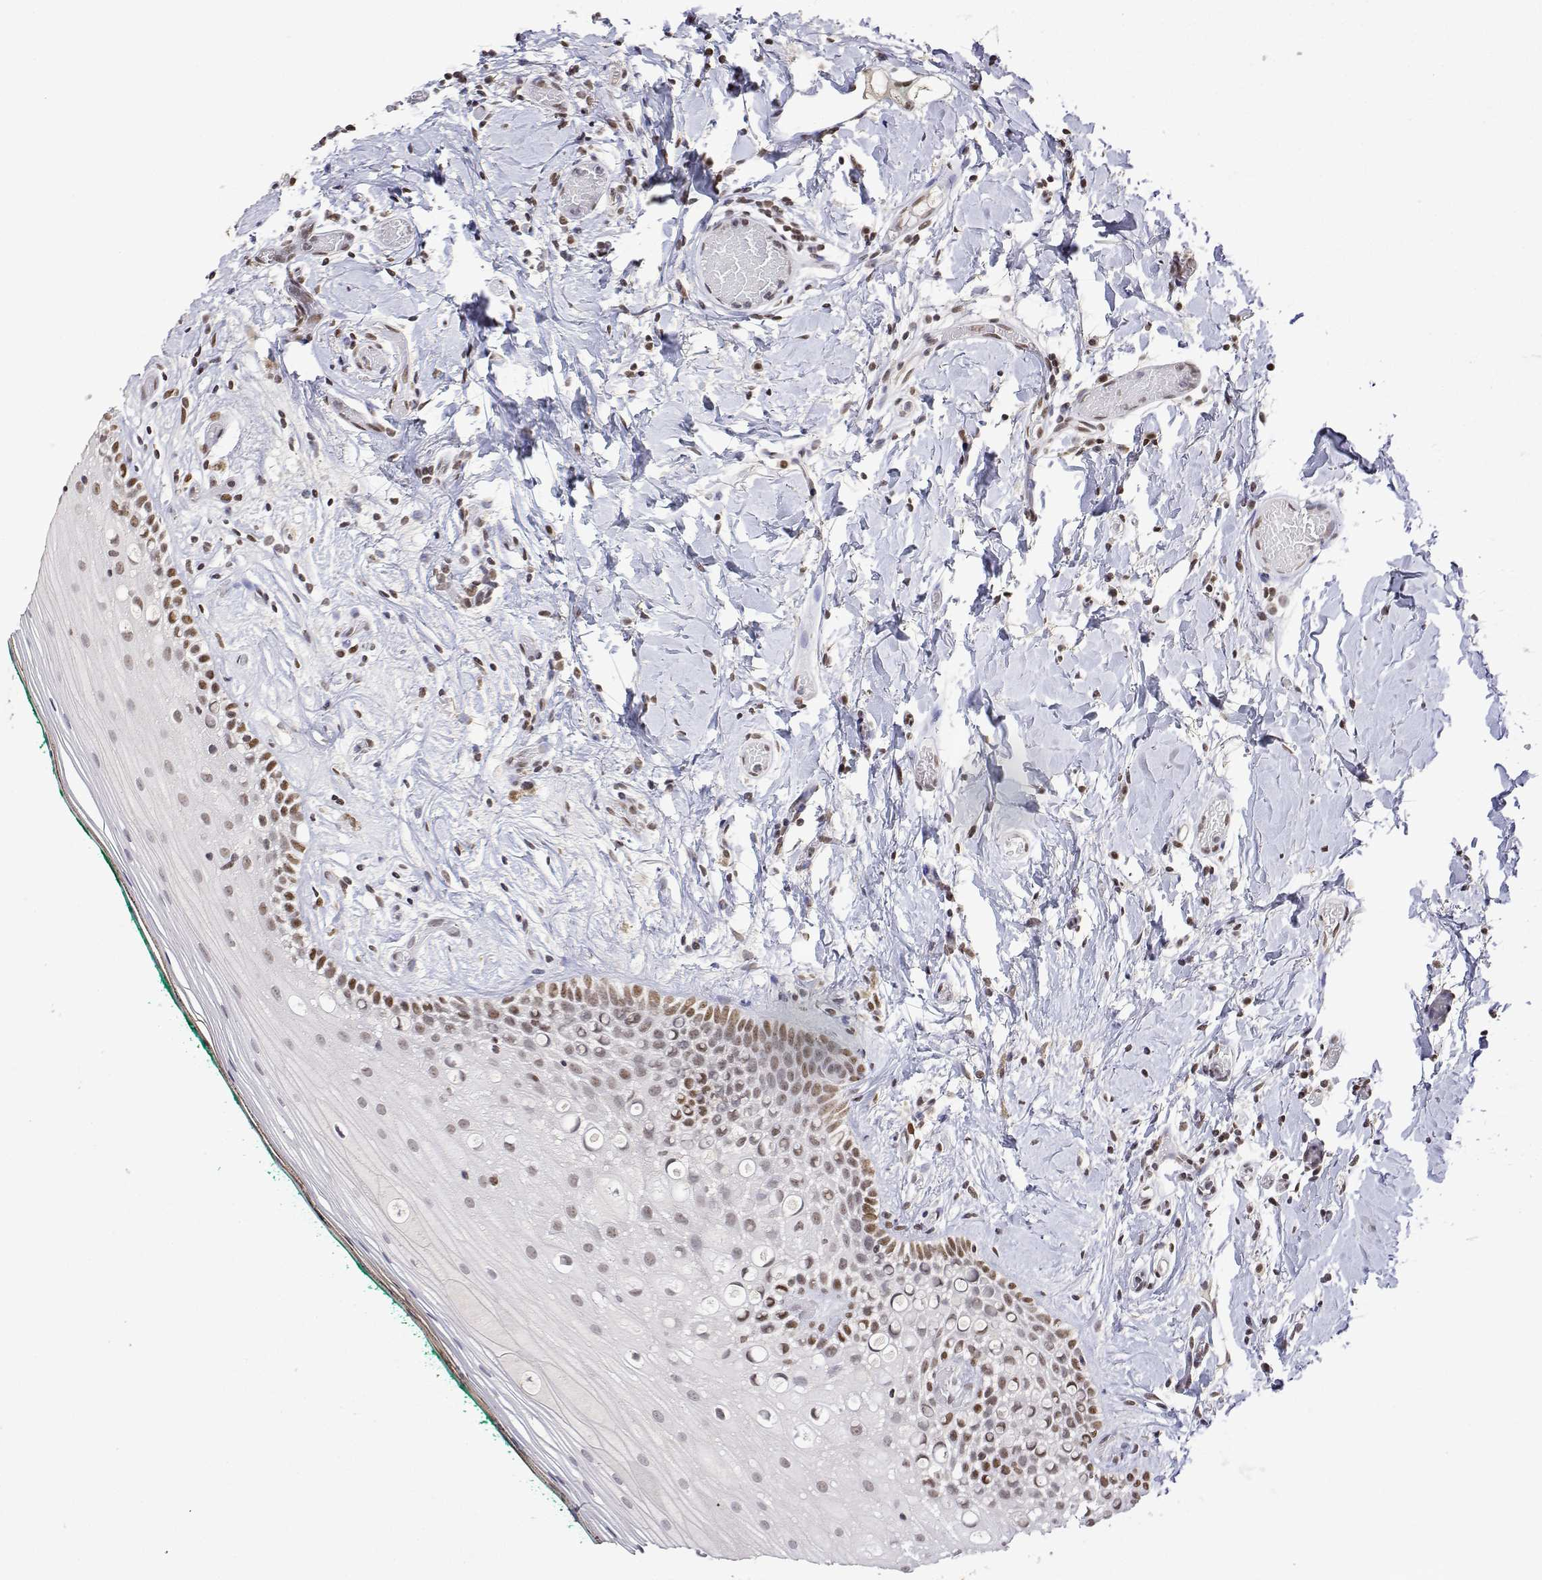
{"staining": {"intensity": "moderate", "quantity": "25%-75%", "location": "nuclear"}, "tissue": "oral mucosa", "cell_type": "Squamous epithelial cells", "image_type": "normal", "snomed": [{"axis": "morphology", "description": "Normal tissue, NOS"}, {"axis": "topography", "description": "Oral tissue"}], "caption": "Moderate nuclear protein positivity is appreciated in approximately 25%-75% of squamous epithelial cells in oral mucosa. The protein is shown in brown color, while the nuclei are stained blue.", "gene": "XPC", "patient": {"sex": "female", "age": 83}}